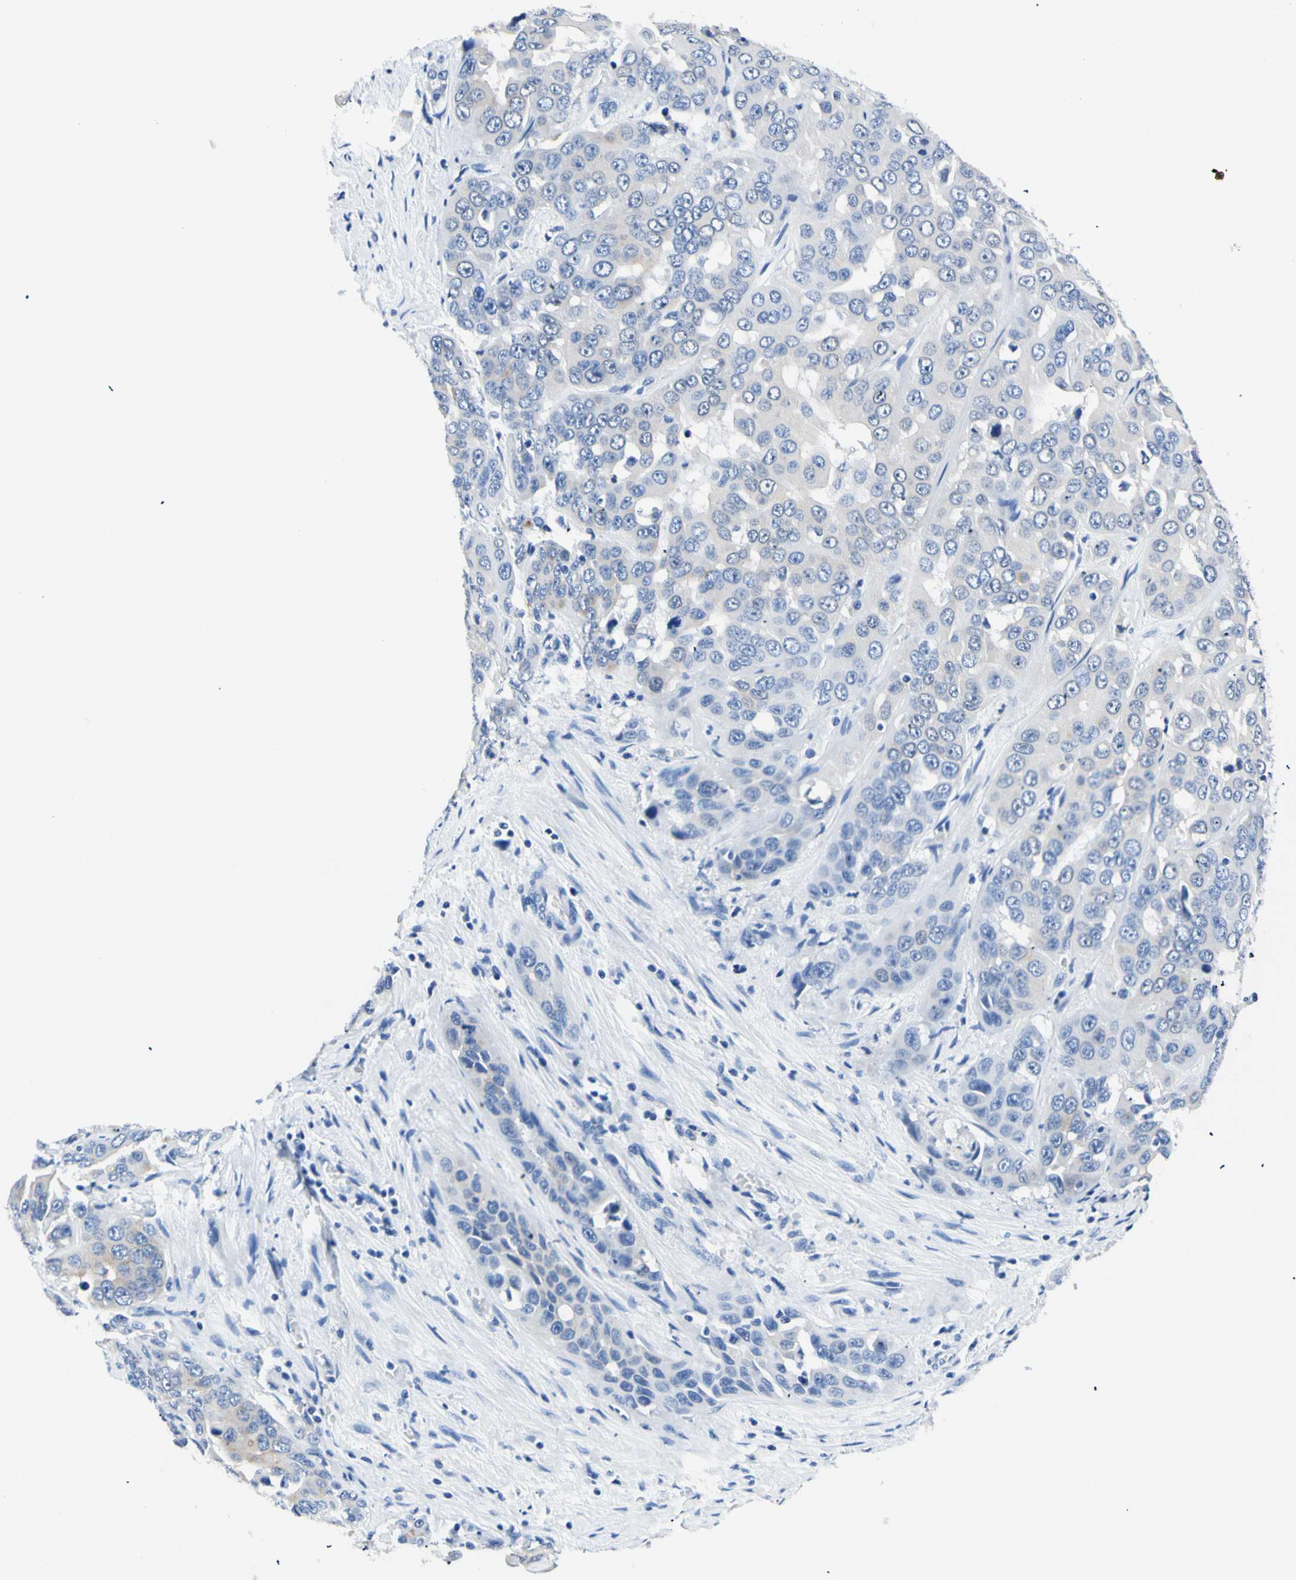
{"staining": {"intensity": "negative", "quantity": "none", "location": "none"}, "tissue": "liver cancer", "cell_type": "Tumor cells", "image_type": "cancer", "snomed": [{"axis": "morphology", "description": "Cholangiocarcinoma"}, {"axis": "topography", "description": "Liver"}], "caption": "Immunohistochemical staining of human liver cancer (cholangiocarcinoma) shows no significant staining in tumor cells.", "gene": "HPCA", "patient": {"sex": "female", "age": 52}}